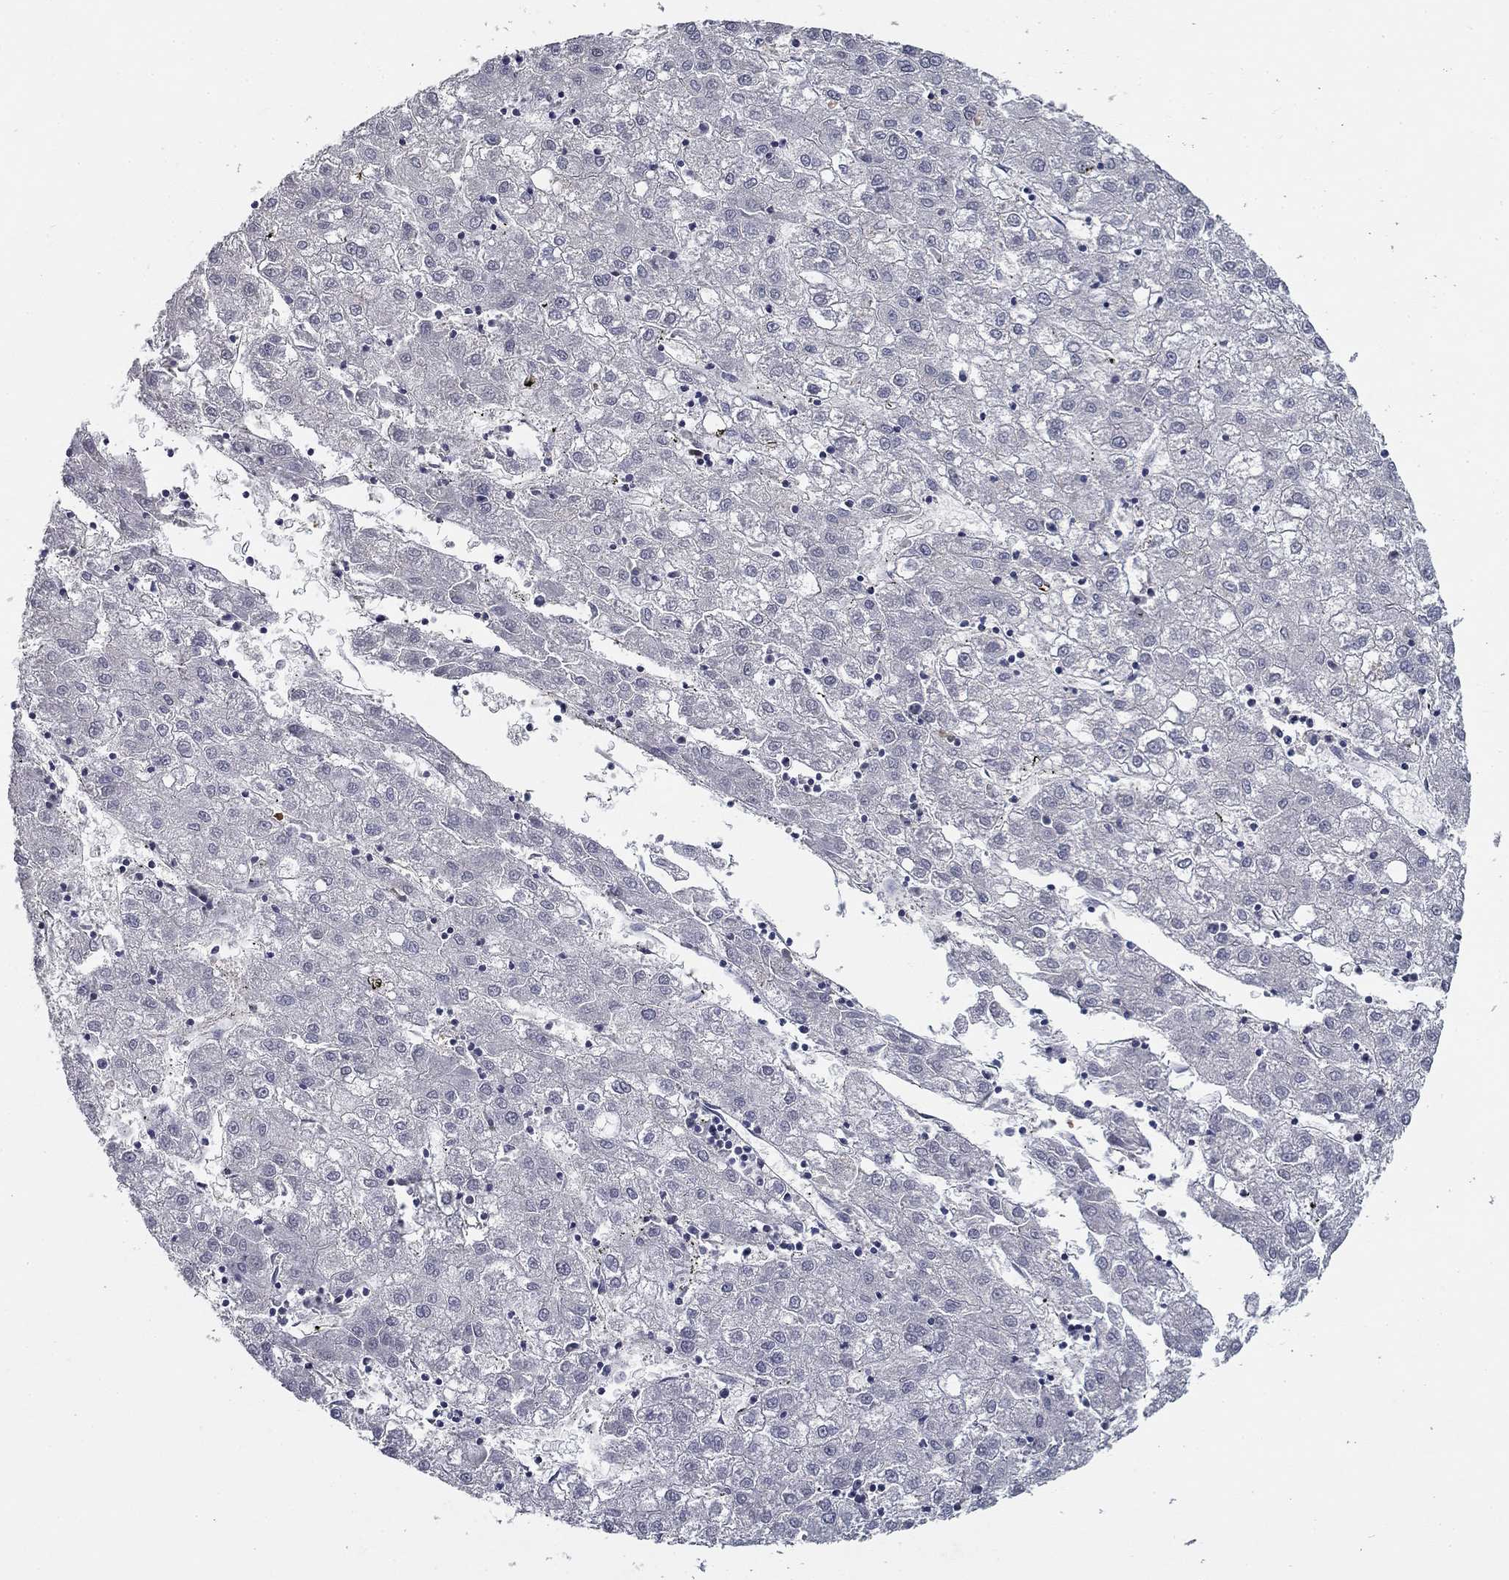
{"staining": {"intensity": "negative", "quantity": "none", "location": "none"}, "tissue": "liver cancer", "cell_type": "Tumor cells", "image_type": "cancer", "snomed": [{"axis": "morphology", "description": "Carcinoma, Hepatocellular, NOS"}, {"axis": "topography", "description": "Liver"}], "caption": "Immunohistochemistry (IHC) of human liver cancer (hepatocellular carcinoma) exhibits no positivity in tumor cells.", "gene": "CD274", "patient": {"sex": "male", "age": 72}}